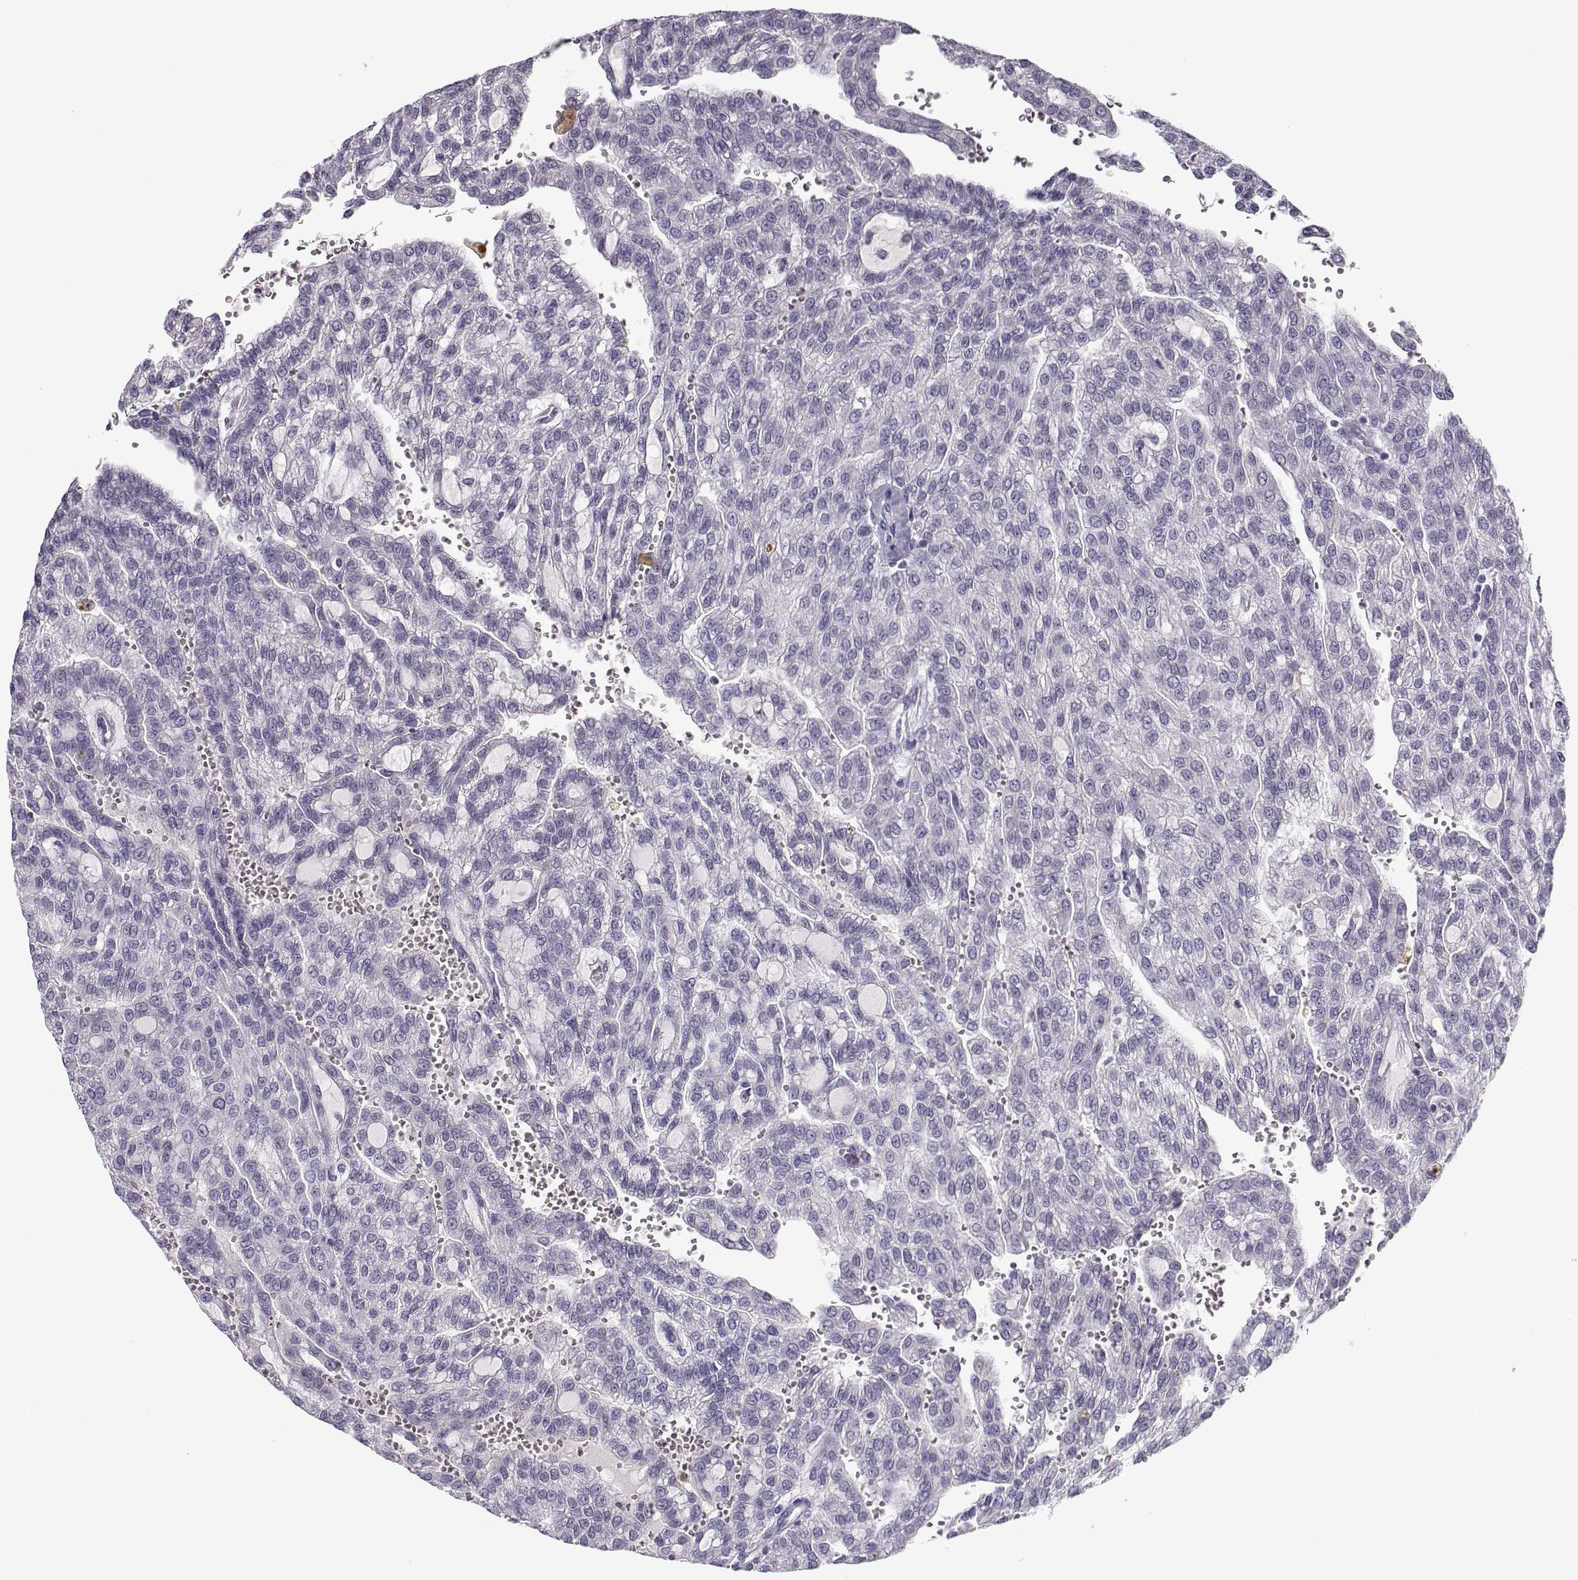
{"staining": {"intensity": "negative", "quantity": "none", "location": "none"}, "tissue": "renal cancer", "cell_type": "Tumor cells", "image_type": "cancer", "snomed": [{"axis": "morphology", "description": "Adenocarcinoma, NOS"}, {"axis": "topography", "description": "Kidney"}], "caption": "Renal adenocarcinoma was stained to show a protein in brown. There is no significant expression in tumor cells.", "gene": "CFAP77", "patient": {"sex": "male", "age": 63}}